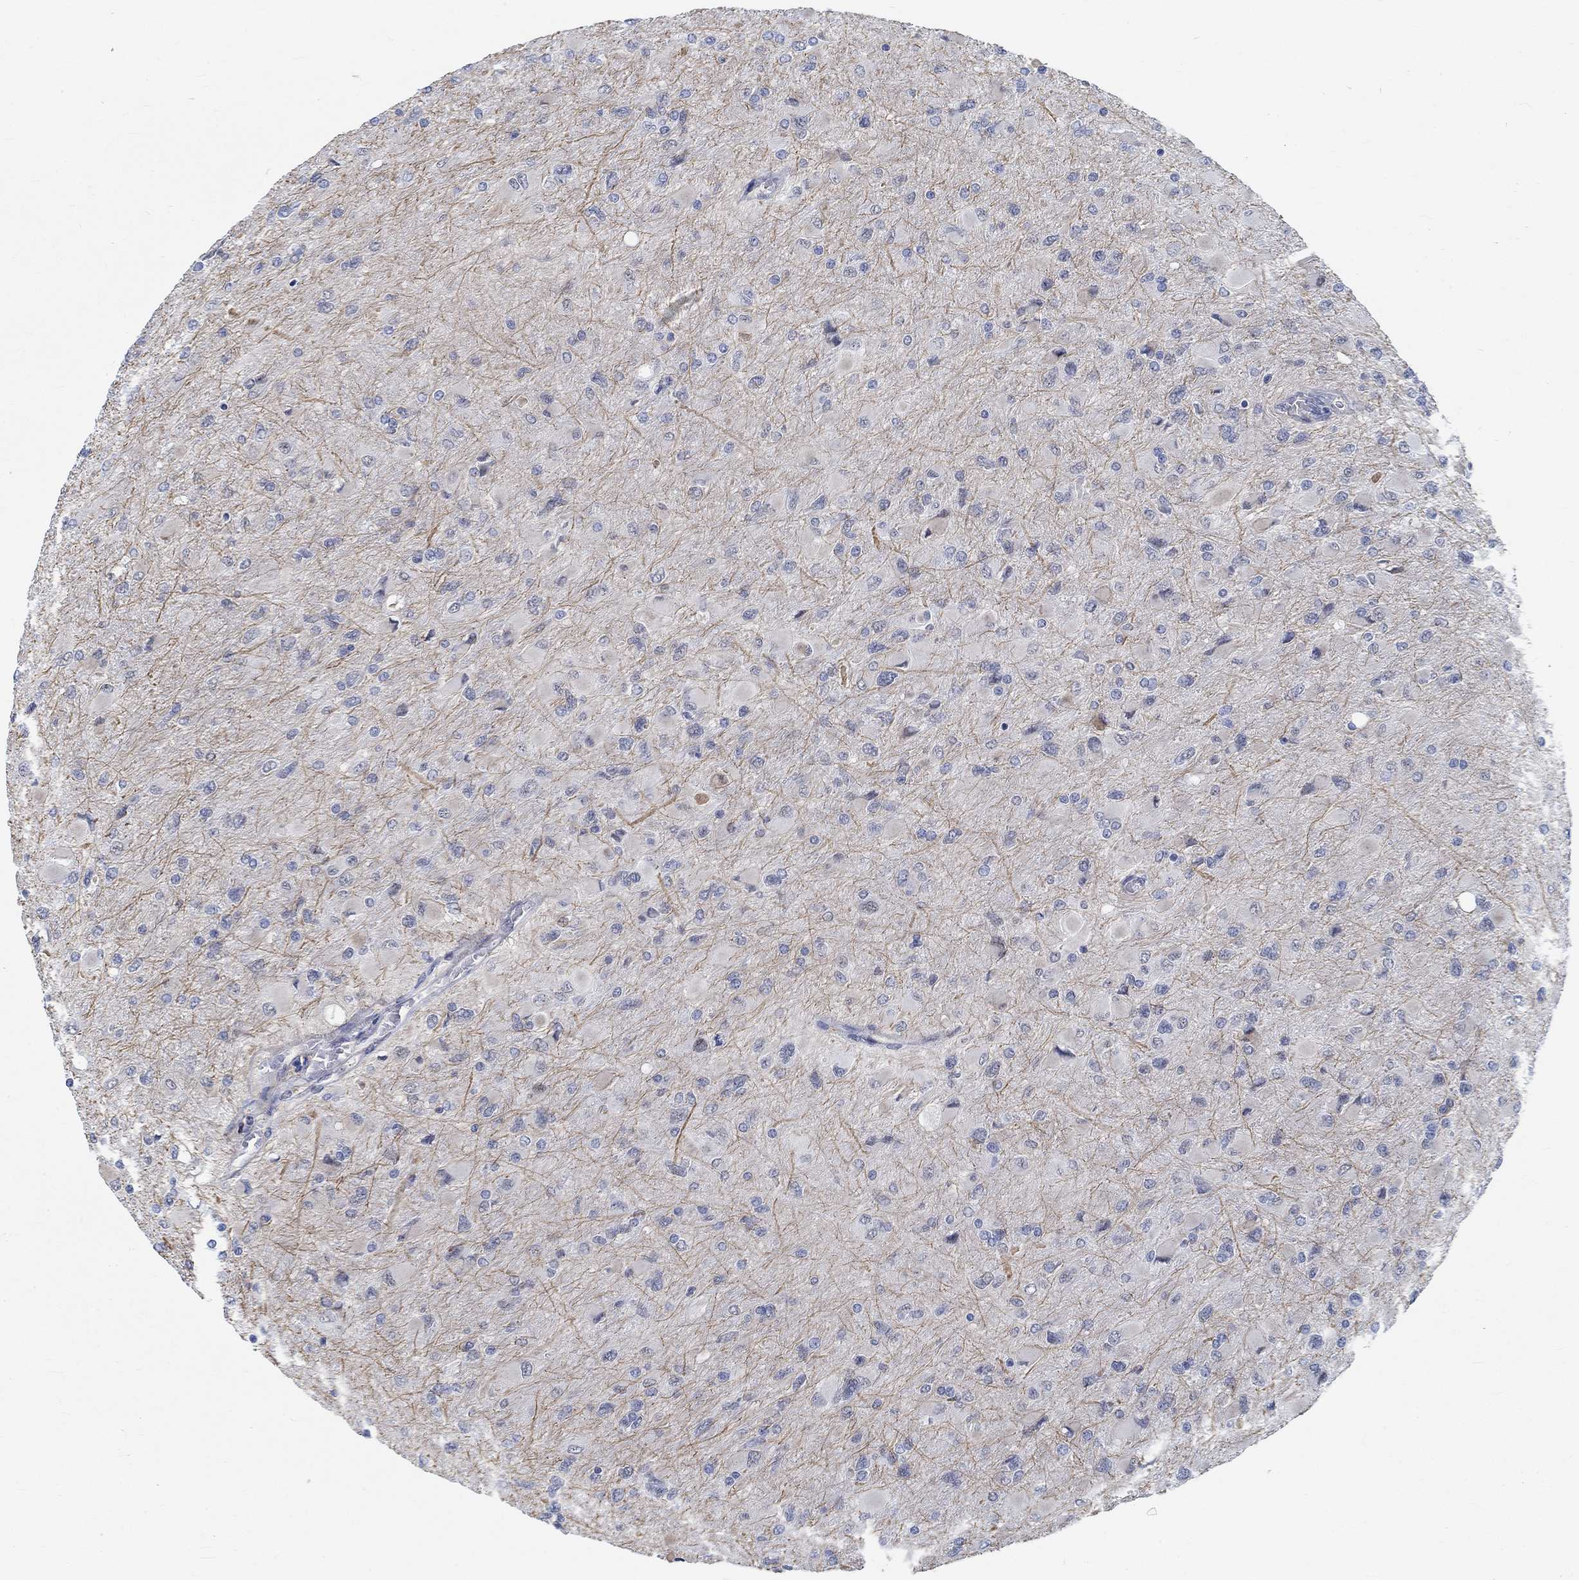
{"staining": {"intensity": "weak", "quantity": "25%-75%", "location": "cytoplasmic/membranous"}, "tissue": "glioma", "cell_type": "Tumor cells", "image_type": "cancer", "snomed": [{"axis": "morphology", "description": "Glioma, malignant, High grade"}, {"axis": "topography", "description": "Cerebral cortex"}], "caption": "Immunohistochemistry micrograph of malignant high-grade glioma stained for a protein (brown), which displays low levels of weak cytoplasmic/membranous positivity in approximately 25%-75% of tumor cells.", "gene": "KCNH8", "patient": {"sex": "female", "age": 36}}